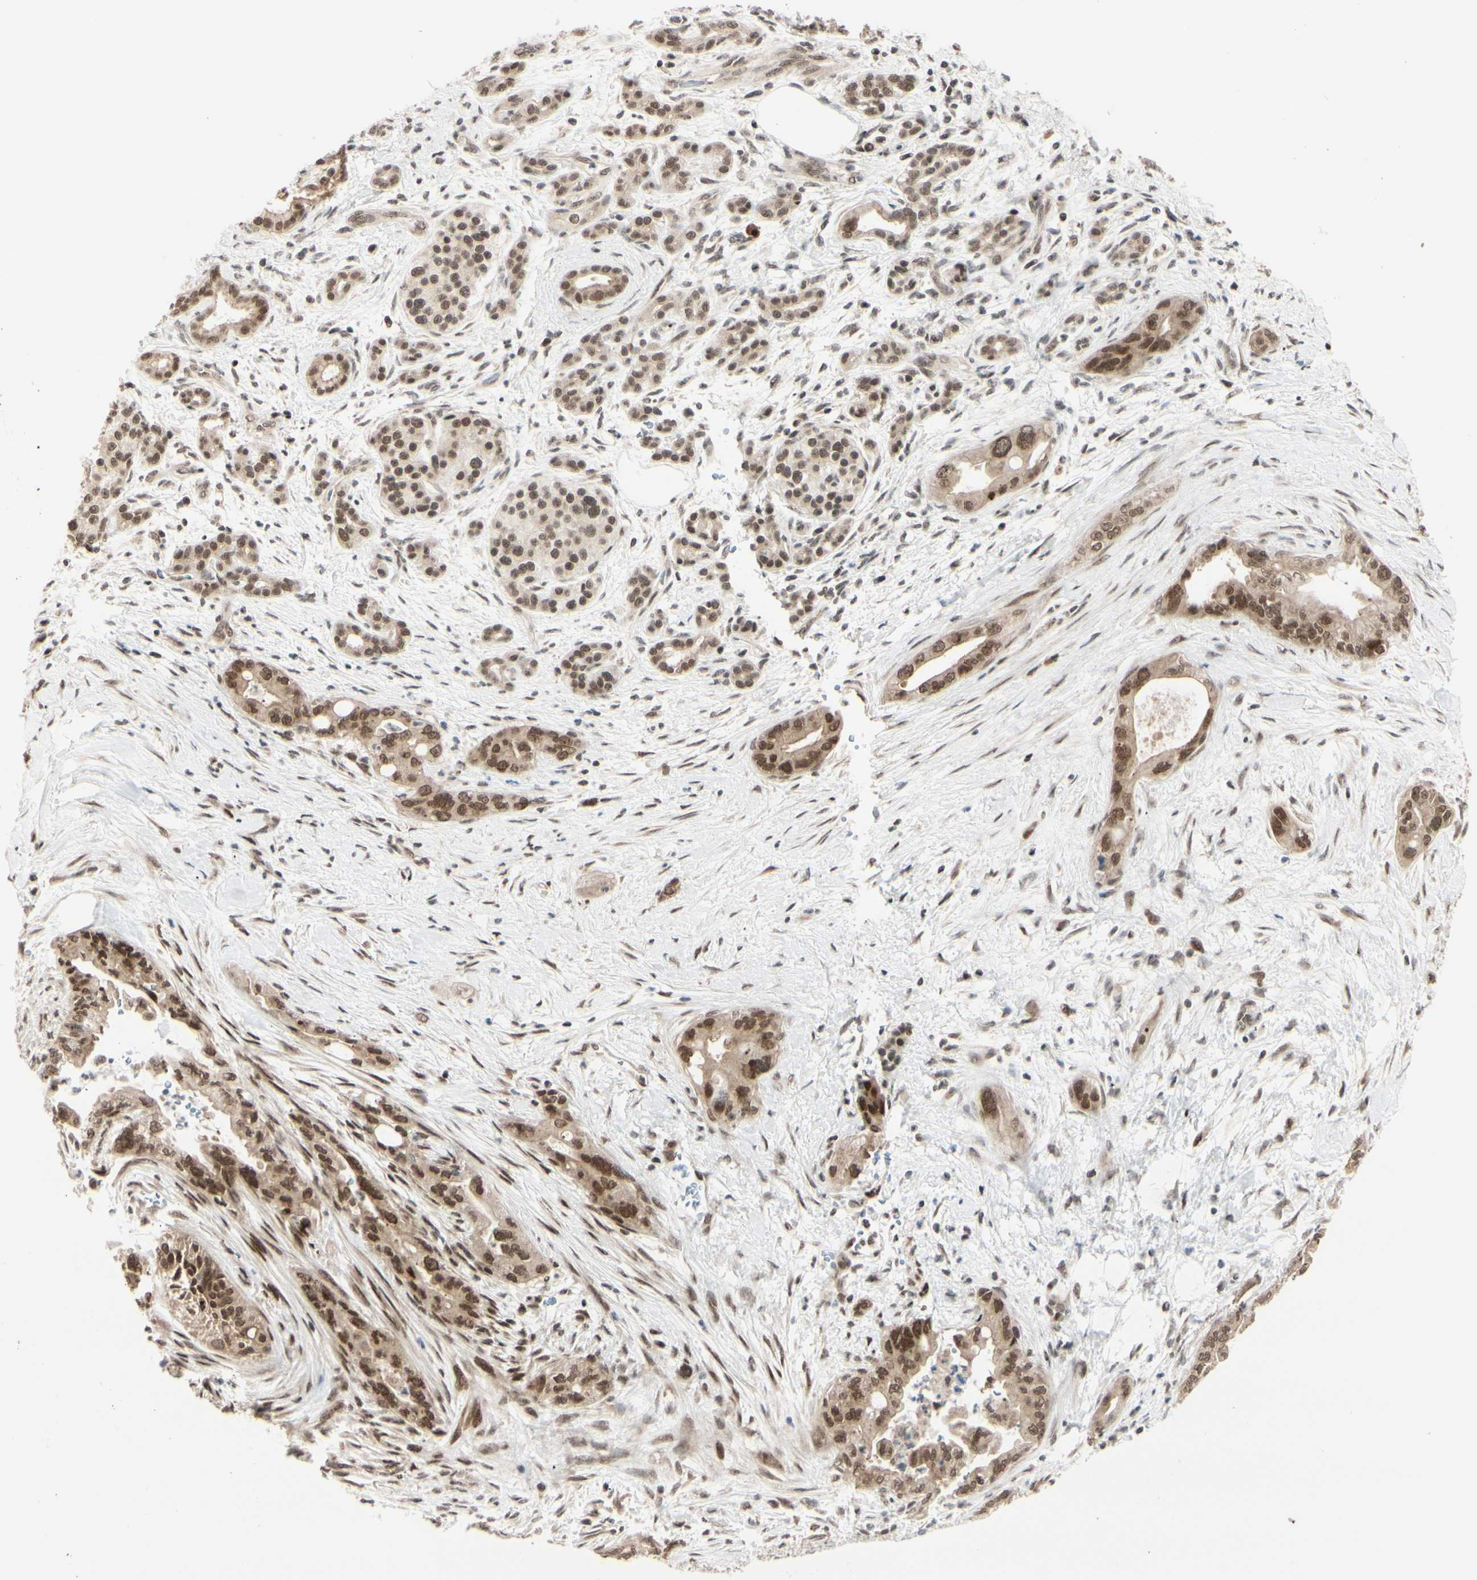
{"staining": {"intensity": "moderate", "quantity": ">75%", "location": "cytoplasmic/membranous,nuclear"}, "tissue": "pancreatic cancer", "cell_type": "Tumor cells", "image_type": "cancer", "snomed": [{"axis": "morphology", "description": "Adenocarcinoma, NOS"}, {"axis": "topography", "description": "Pancreas"}], "caption": "Protein expression analysis of pancreatic cancer (adenocarcinoma) shows moderate cytoplasmic/membranous and nuclear expression in approximately >75% of tumor cells. (Brightfield microscopy of DAB IHC at high magnification).", "gene": "BRMS1", "patient": {"sex": "male", "age": 70}}